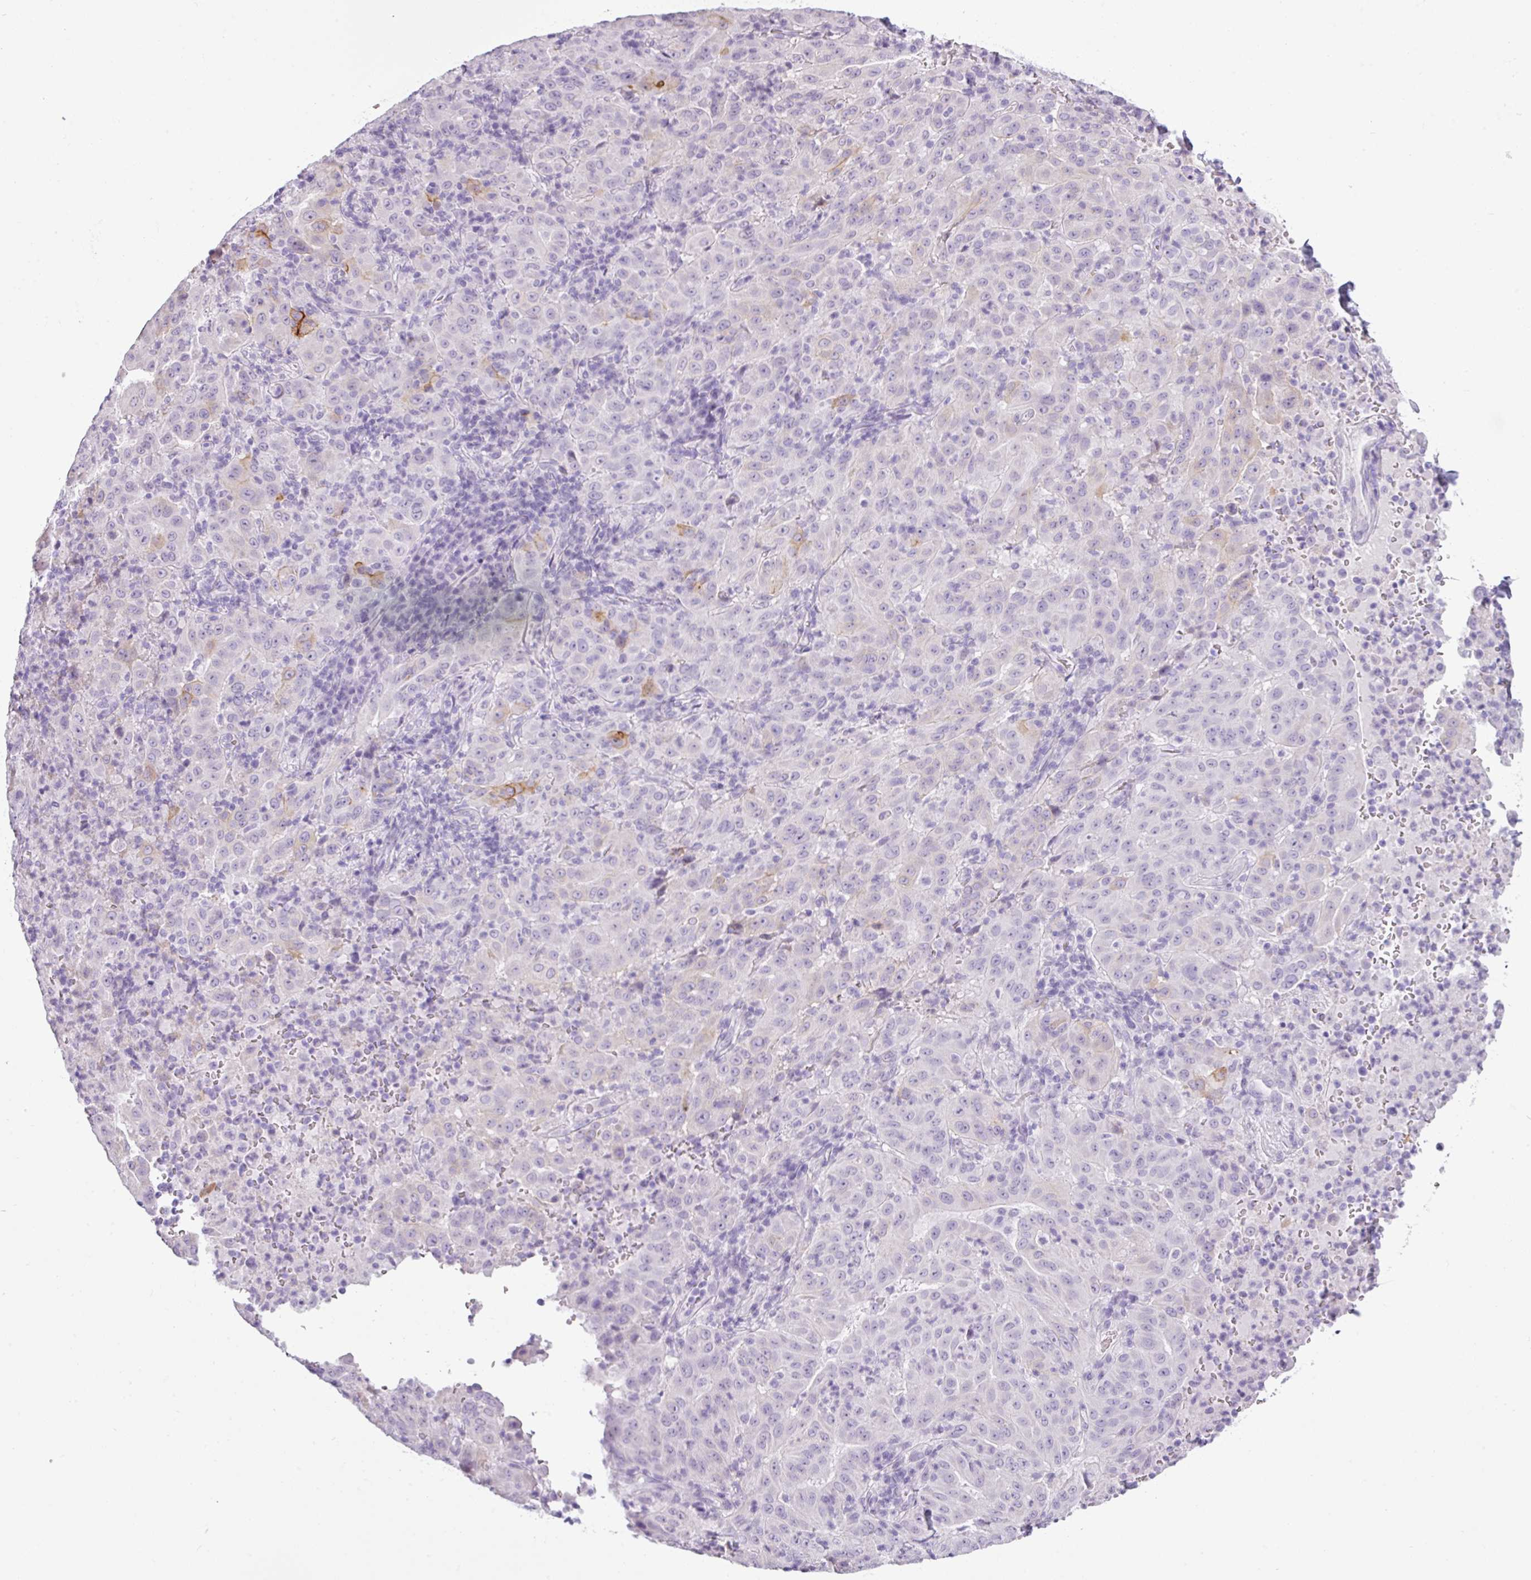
{"staining": {"intensity": "negative", "quantity": "none", "location": "none"}, "tissue": "pancreatic cancer", "cell_type": "Tumor cells", "image_type": "cancer", "snomed": [{"axis": "morphology", "description": "Adenocarcinoma, NOS"}, {"axis": "topography", "description": "Pancreas"}], "caption": "There is no significant positivity in tumor cells of adenocarcinoma (pancreatic).", "gene": "CDH16", "patient": {"sex": "male", "age": 63}}